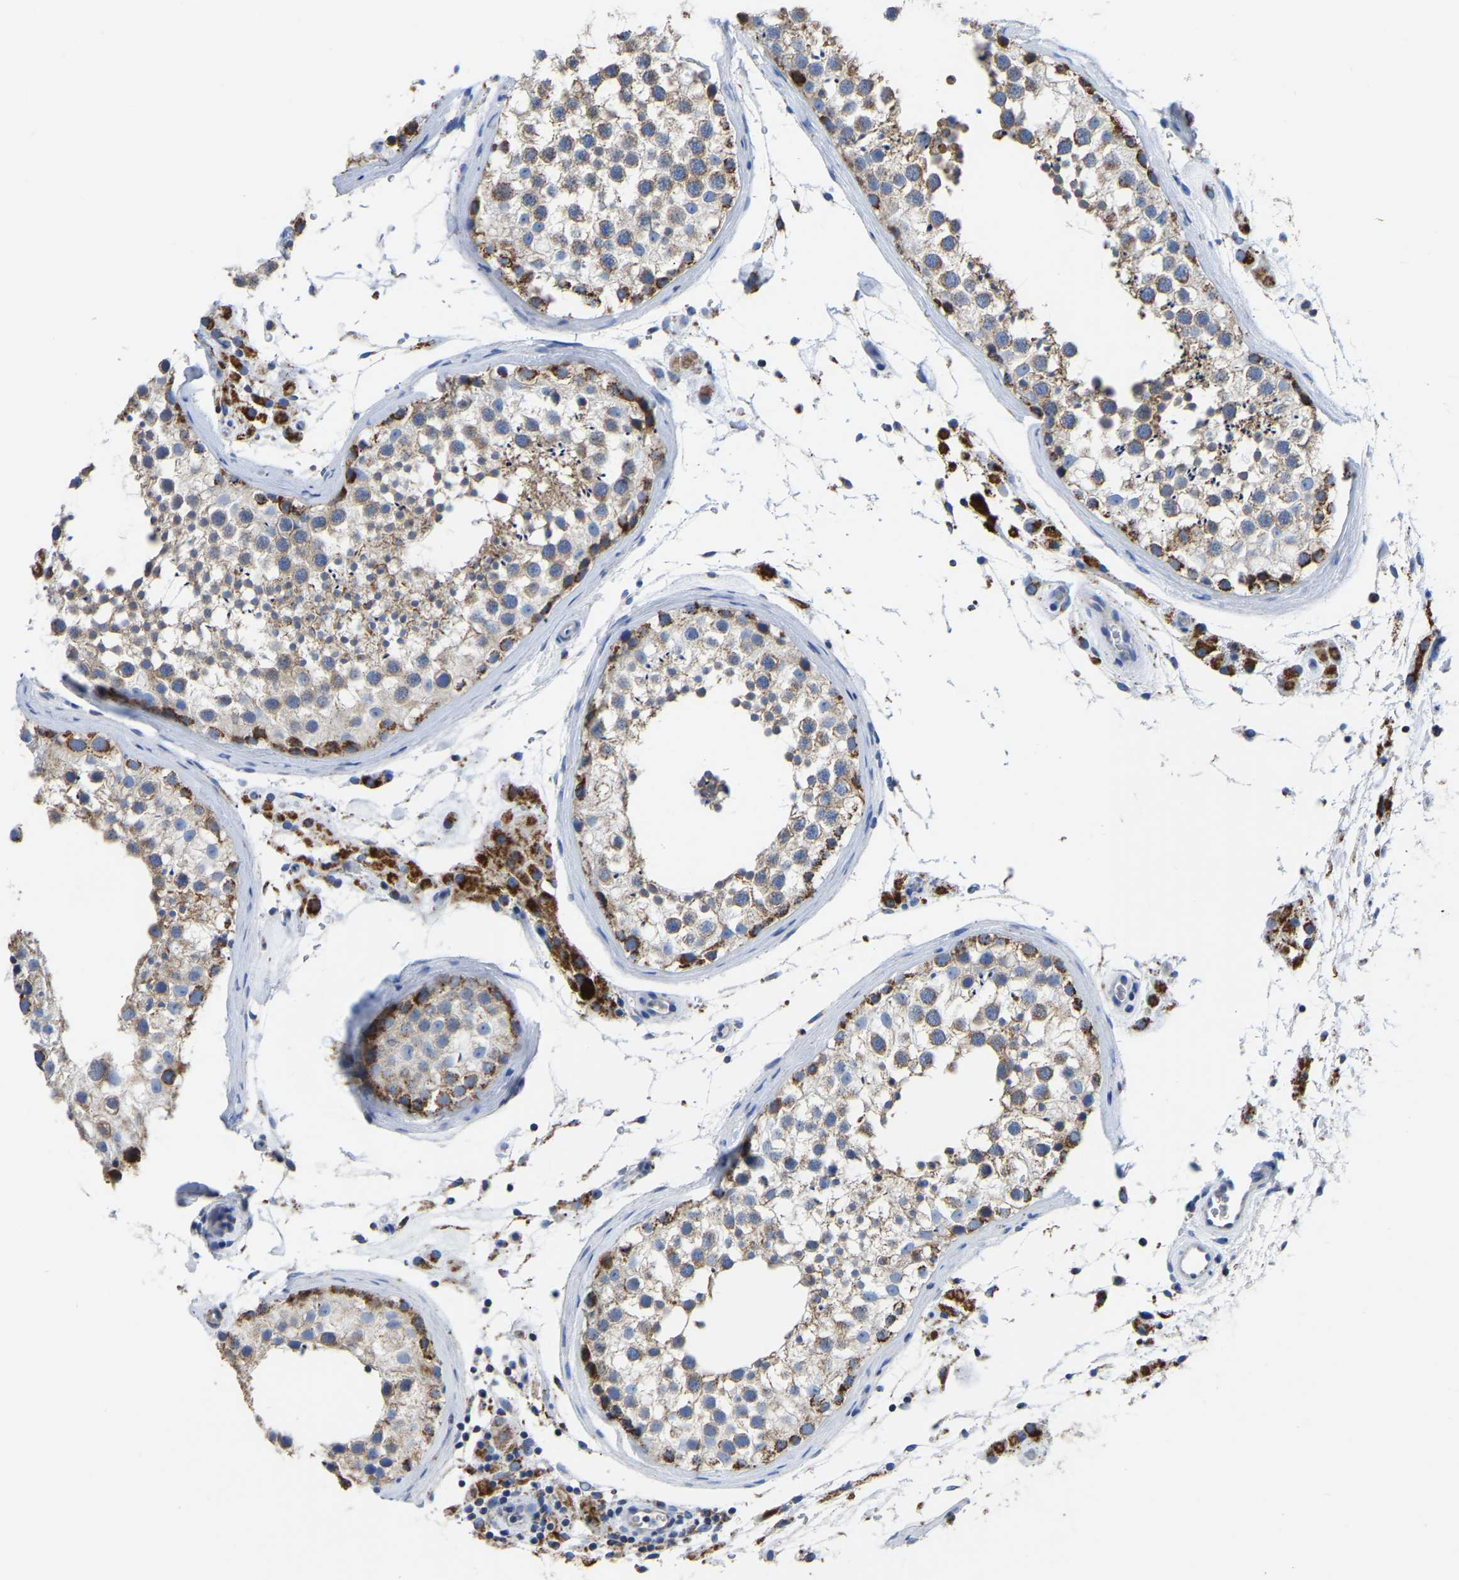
{"staining": {"intensity": "moderate", "quantity": "25%-75%", "location": "cytoplasmic/membranous"}, "tissue": "testis", "cell_type": "Cells in seminiferous ducts", "image_type": "normal", "snomed": [{"axis": "morphology", "description": "Normal tissue, NOS"}, {"axis": "topography", "description": "Testis"}], "caption": "Brown immunohistochemical staining in benign human testis demonstrates moderate cytoplasmic/membranous positivity in about 25%-75% of cells in seminiferous ducts.", "gene": "ETFA", "patient": {"sex": "male", "age": 46}}